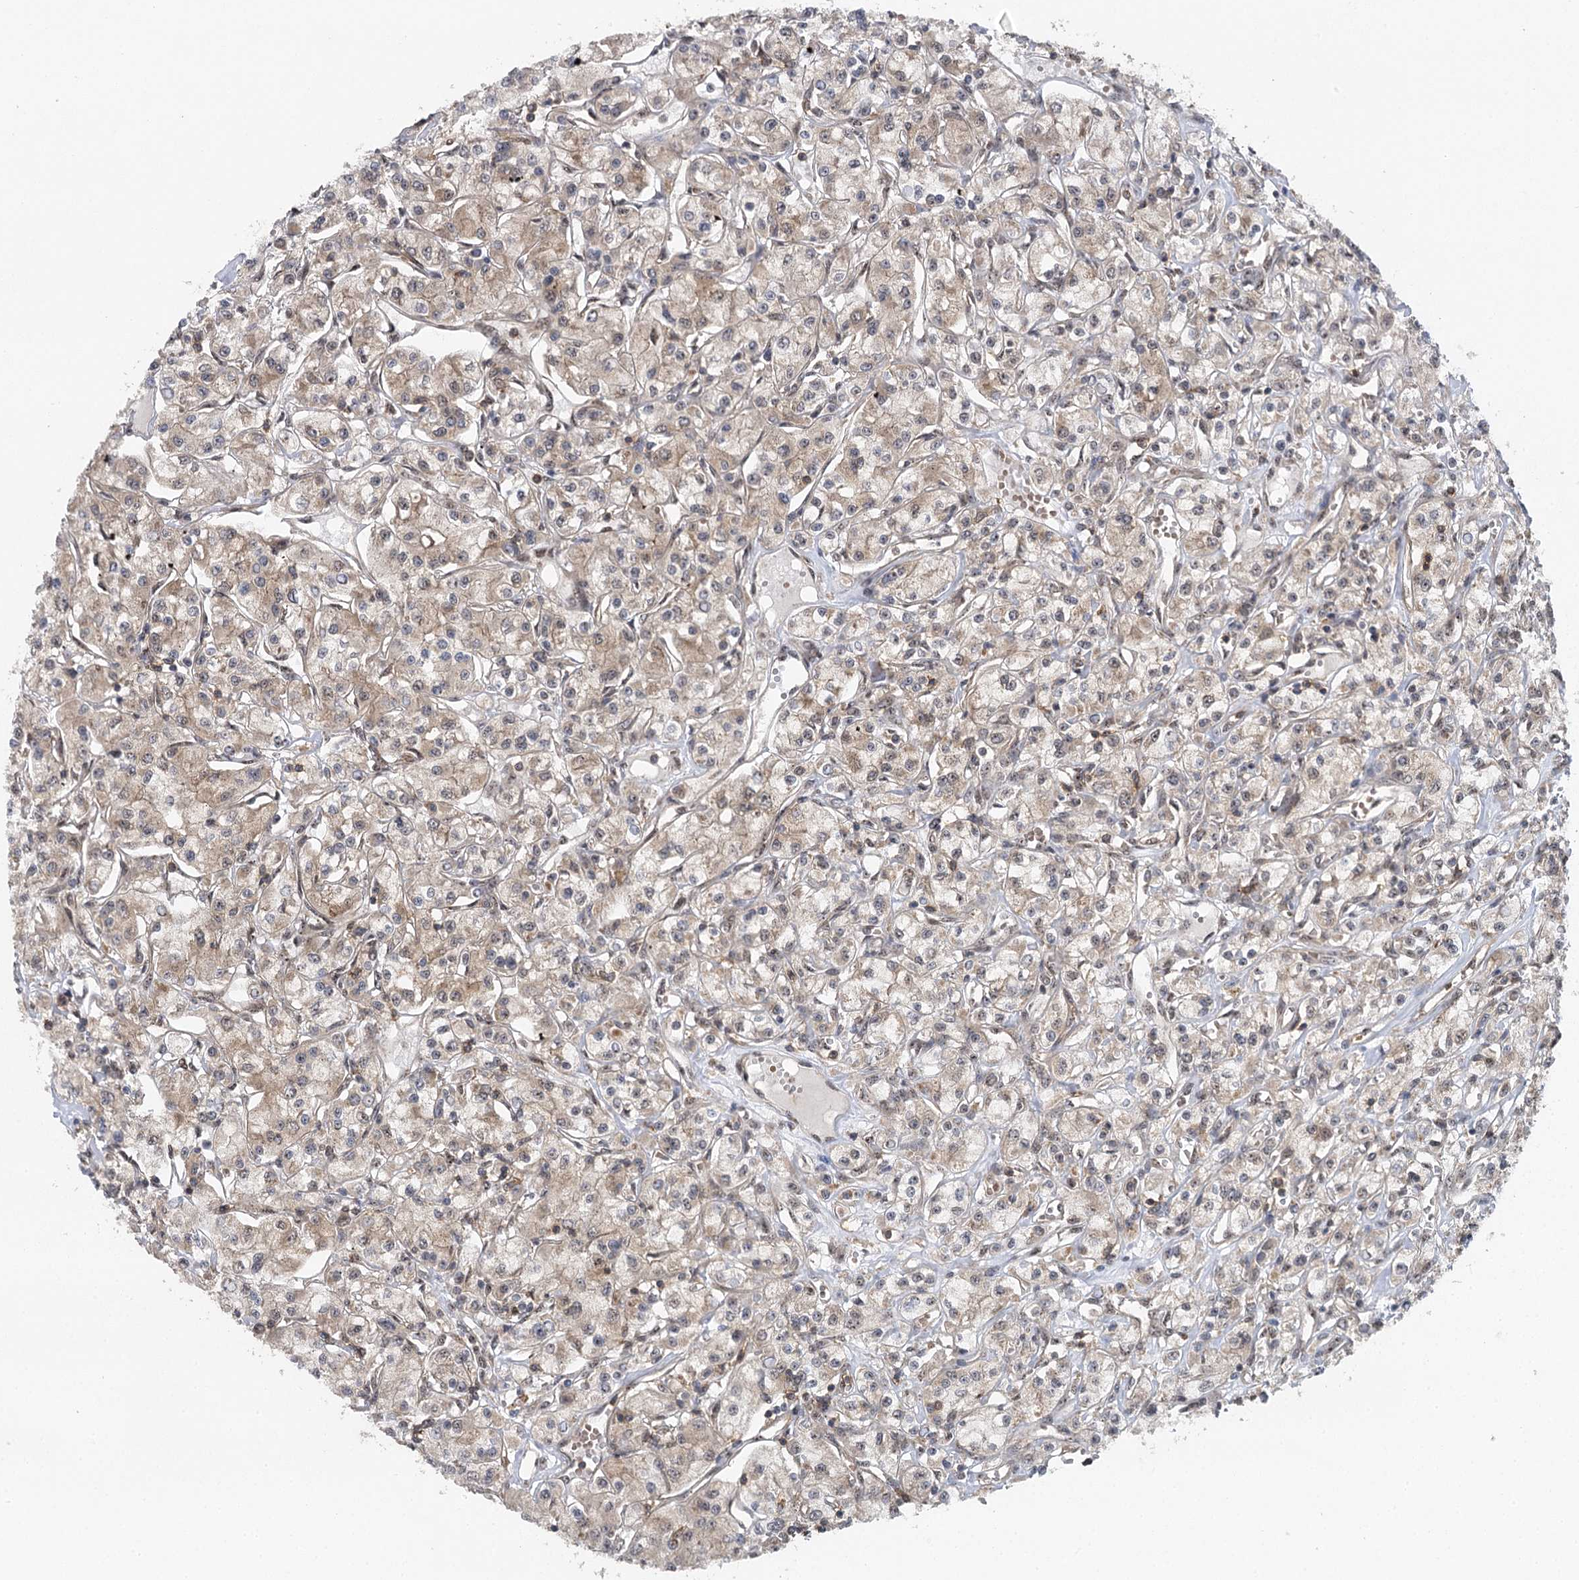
{"staining": {"intensity": "weak", "quantity": "25%-75%", "location": "cytoplasmic/membranous"}, "tissue": "renal cancer", "cell_type": "Tumor cells", "image_type": "cancer", "snomed": [{"axis": "morphology", "description": "Adenocarcinoma, NOS"}, {"axis": "topography", "description": "Kidney"}], "caption": "DAB immunohistochemical staining of renal cancer demonstrates weak cytoplasmic/membranous protein staining in about 25%-75% of tumor cells.", "gene": "C12orf4", "patient": {"sex": "female", "age": 59}}